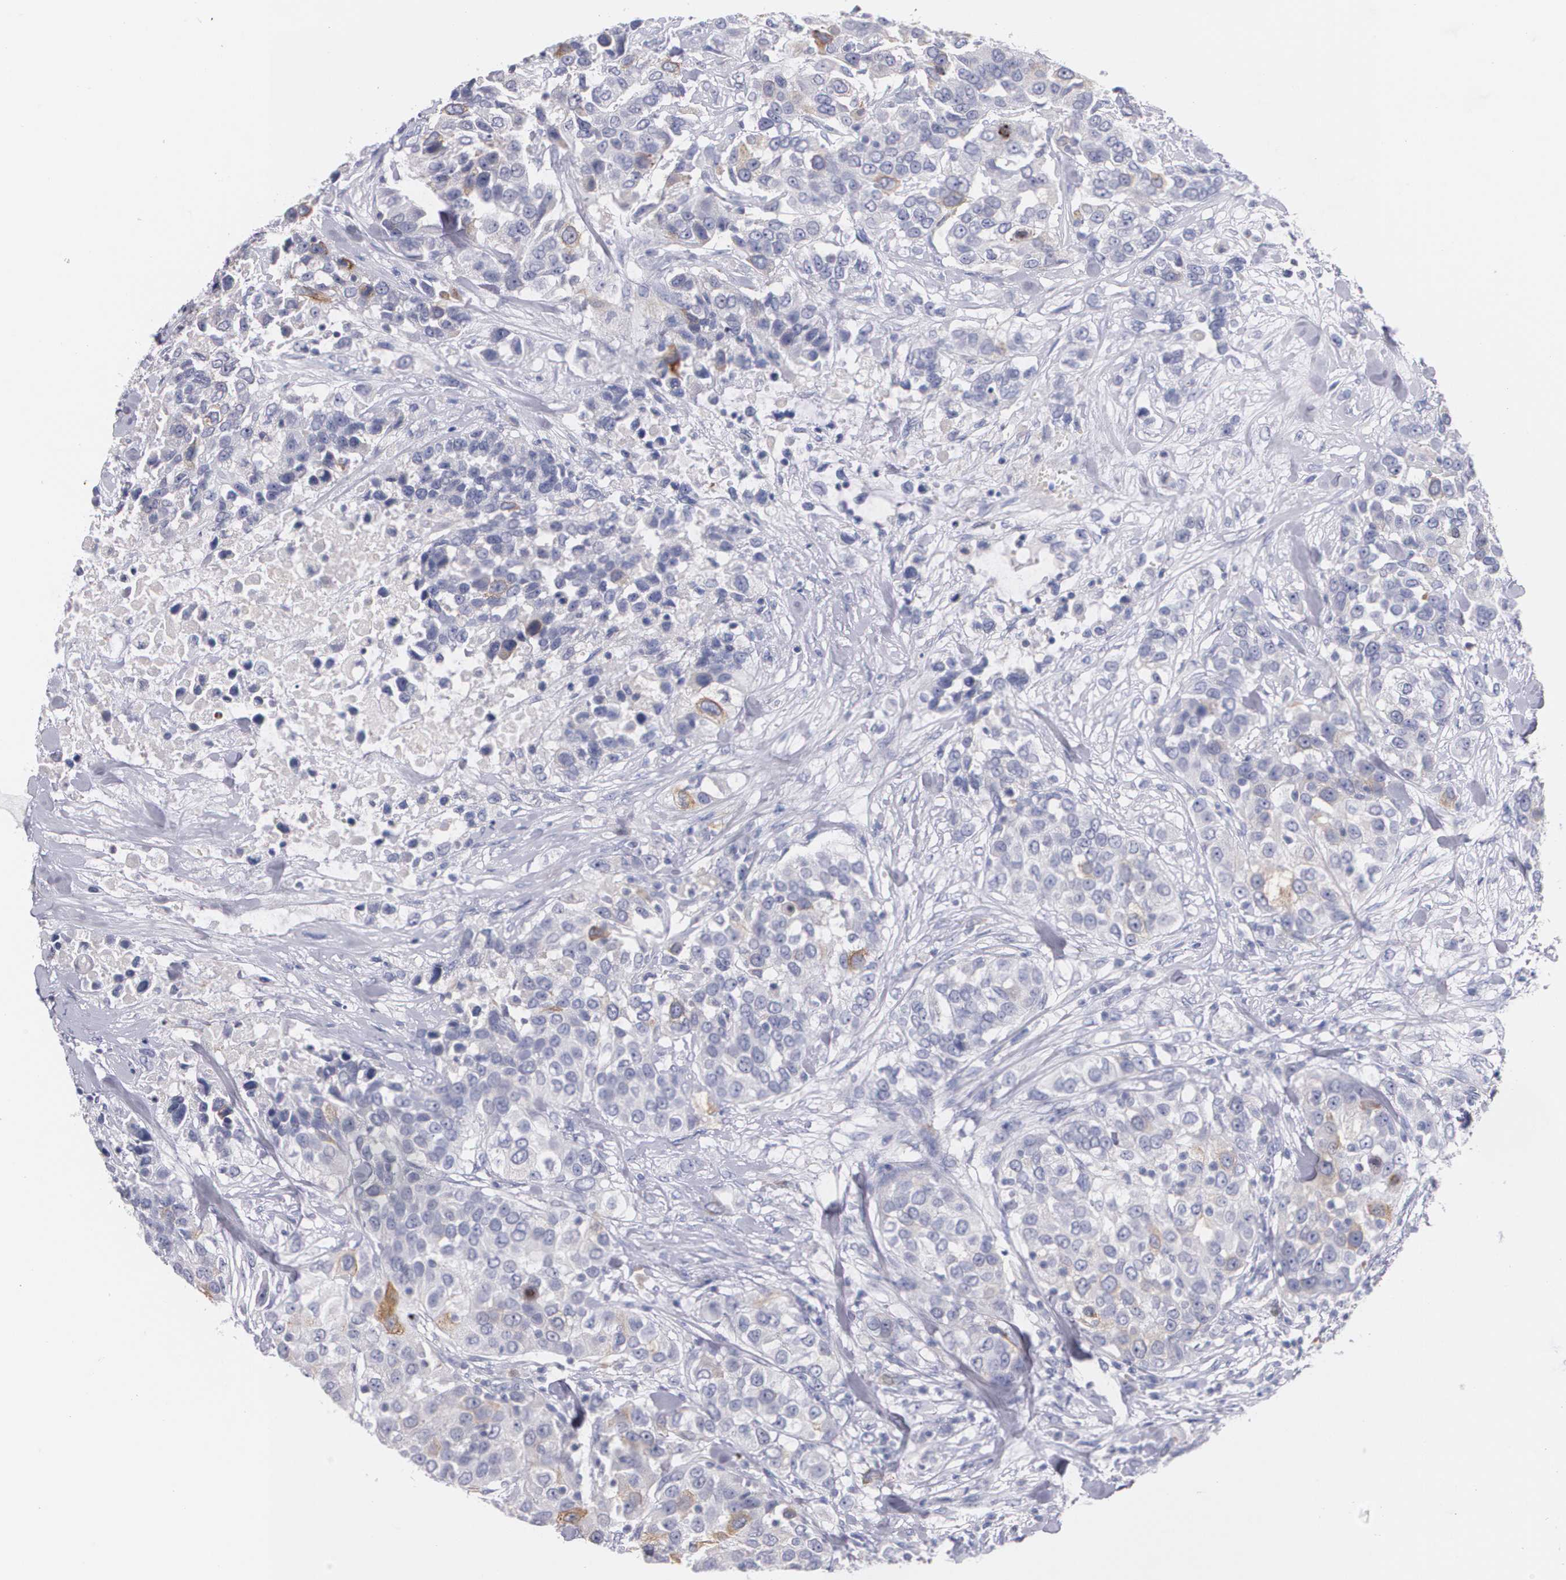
{"staining": {"intensity": "moderate", "quantity": "<25%", "location": "cytoplasmic/membranous"}, "tissue": "urothelial cancer", "cell_type": "Tumor cells", "image_type": "cancer", "snomed": [{"axis": "morphology", "description": "Urothelial carcinoma, High grade"}, {"axis": "topography", "description": "Urinary bladder"}], "caption": "High-grade urothelial carcinoma stained with IHC exhibits moderate cytoplasmic/membranous positivity in approximately <25% of tumor cells.", "gene": "HMMR", "patient": {"sex": "female", "age": 80}}